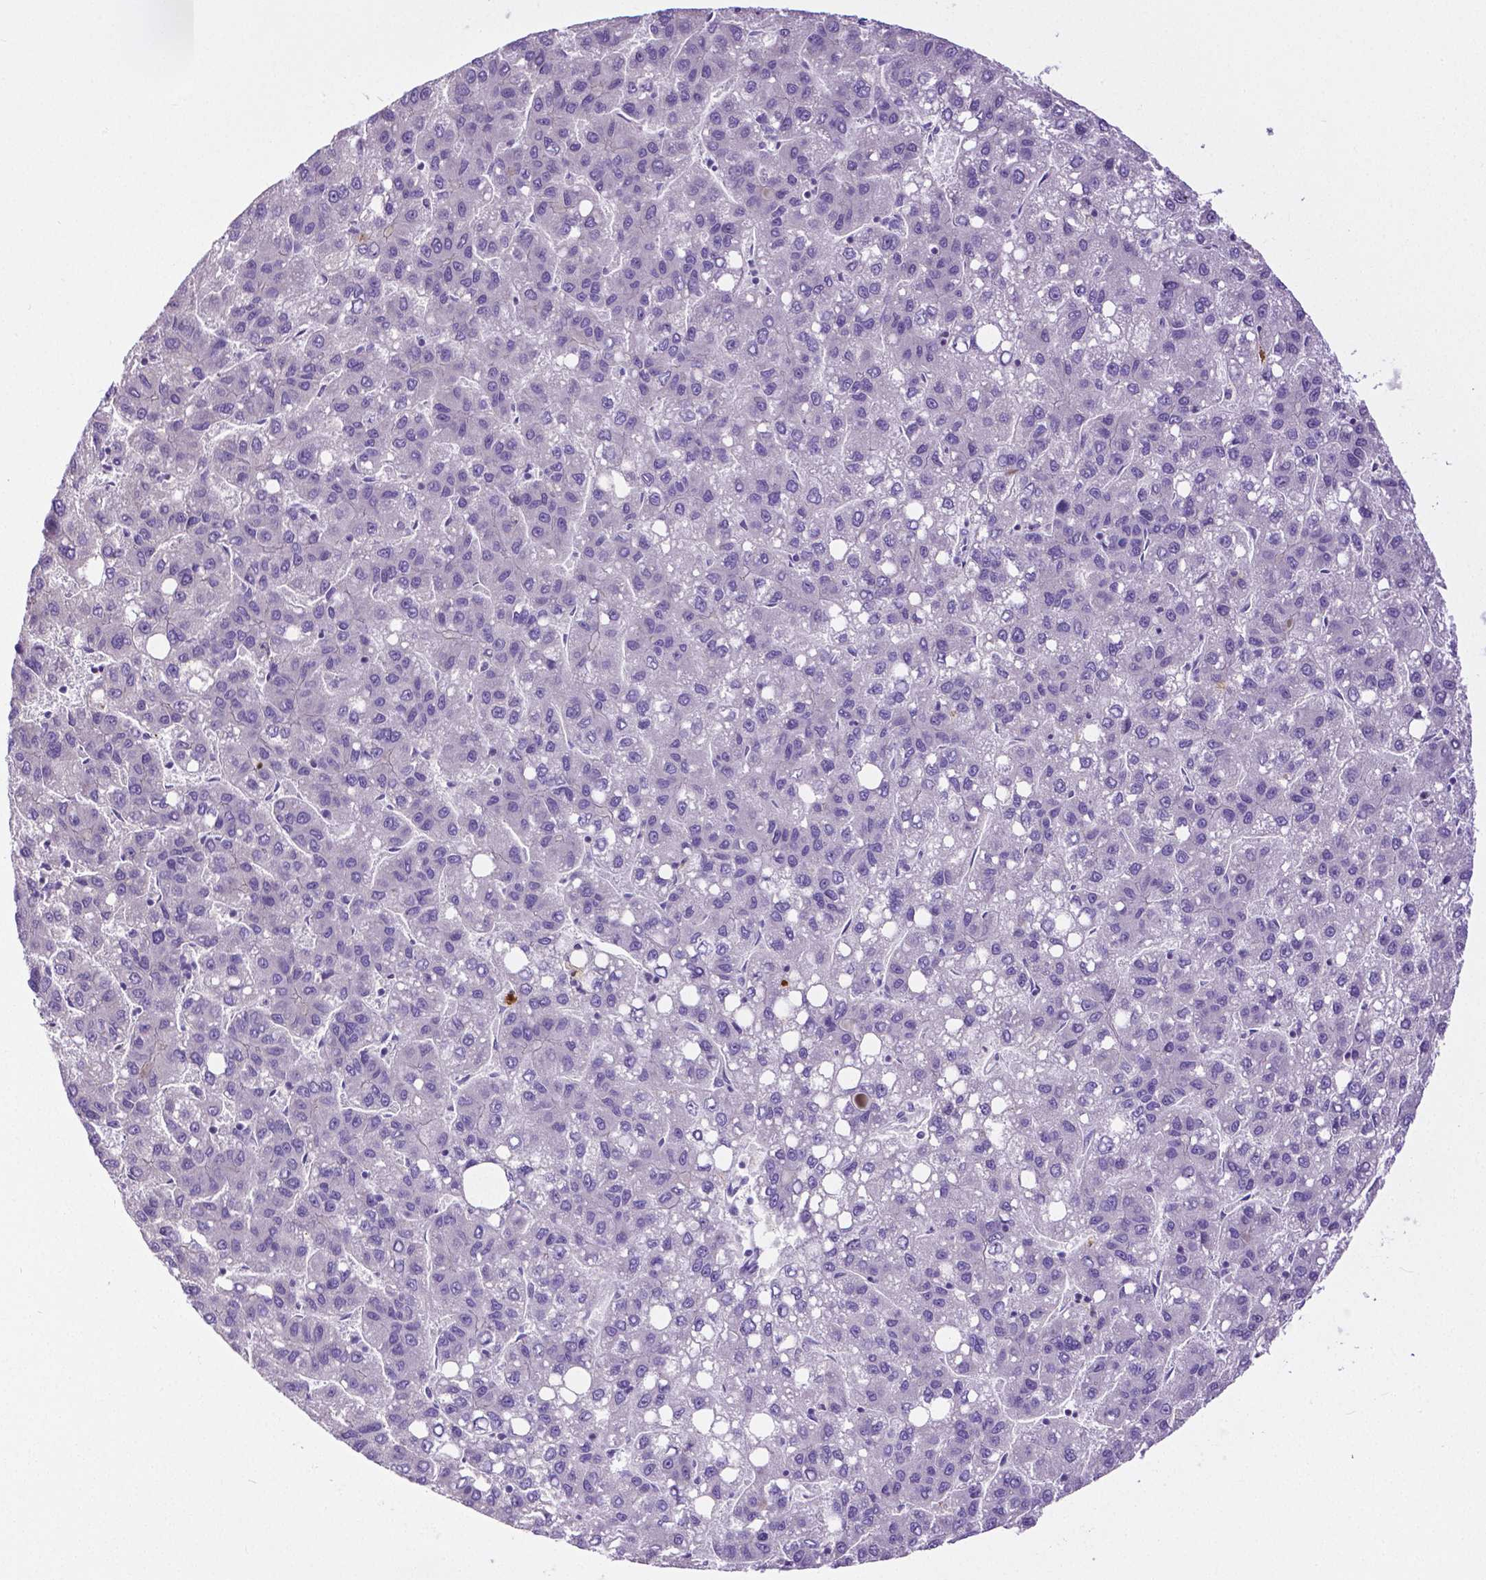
{"staining": {"intensity": "negative", "quantity": "none", "location": "none"}, "tissue": "liver cancer", "cell_type": "Tumor cells", "image_type": "cancer", "snomed": [{"axis": "morphology", "description": "Carcinoma, Hepatocellular, NOS"}, {"axis": "topography", "description": "Liver"}], "caption": "High power microscopy micrograph of an immunohistochemistry (IHC) photomicrograph of liver cancer (hepatocellular carcinoma), revealing no significant staining in tumor cells.", "gene": "MMP9", "patient": {"sex": "female", "age": 82}}